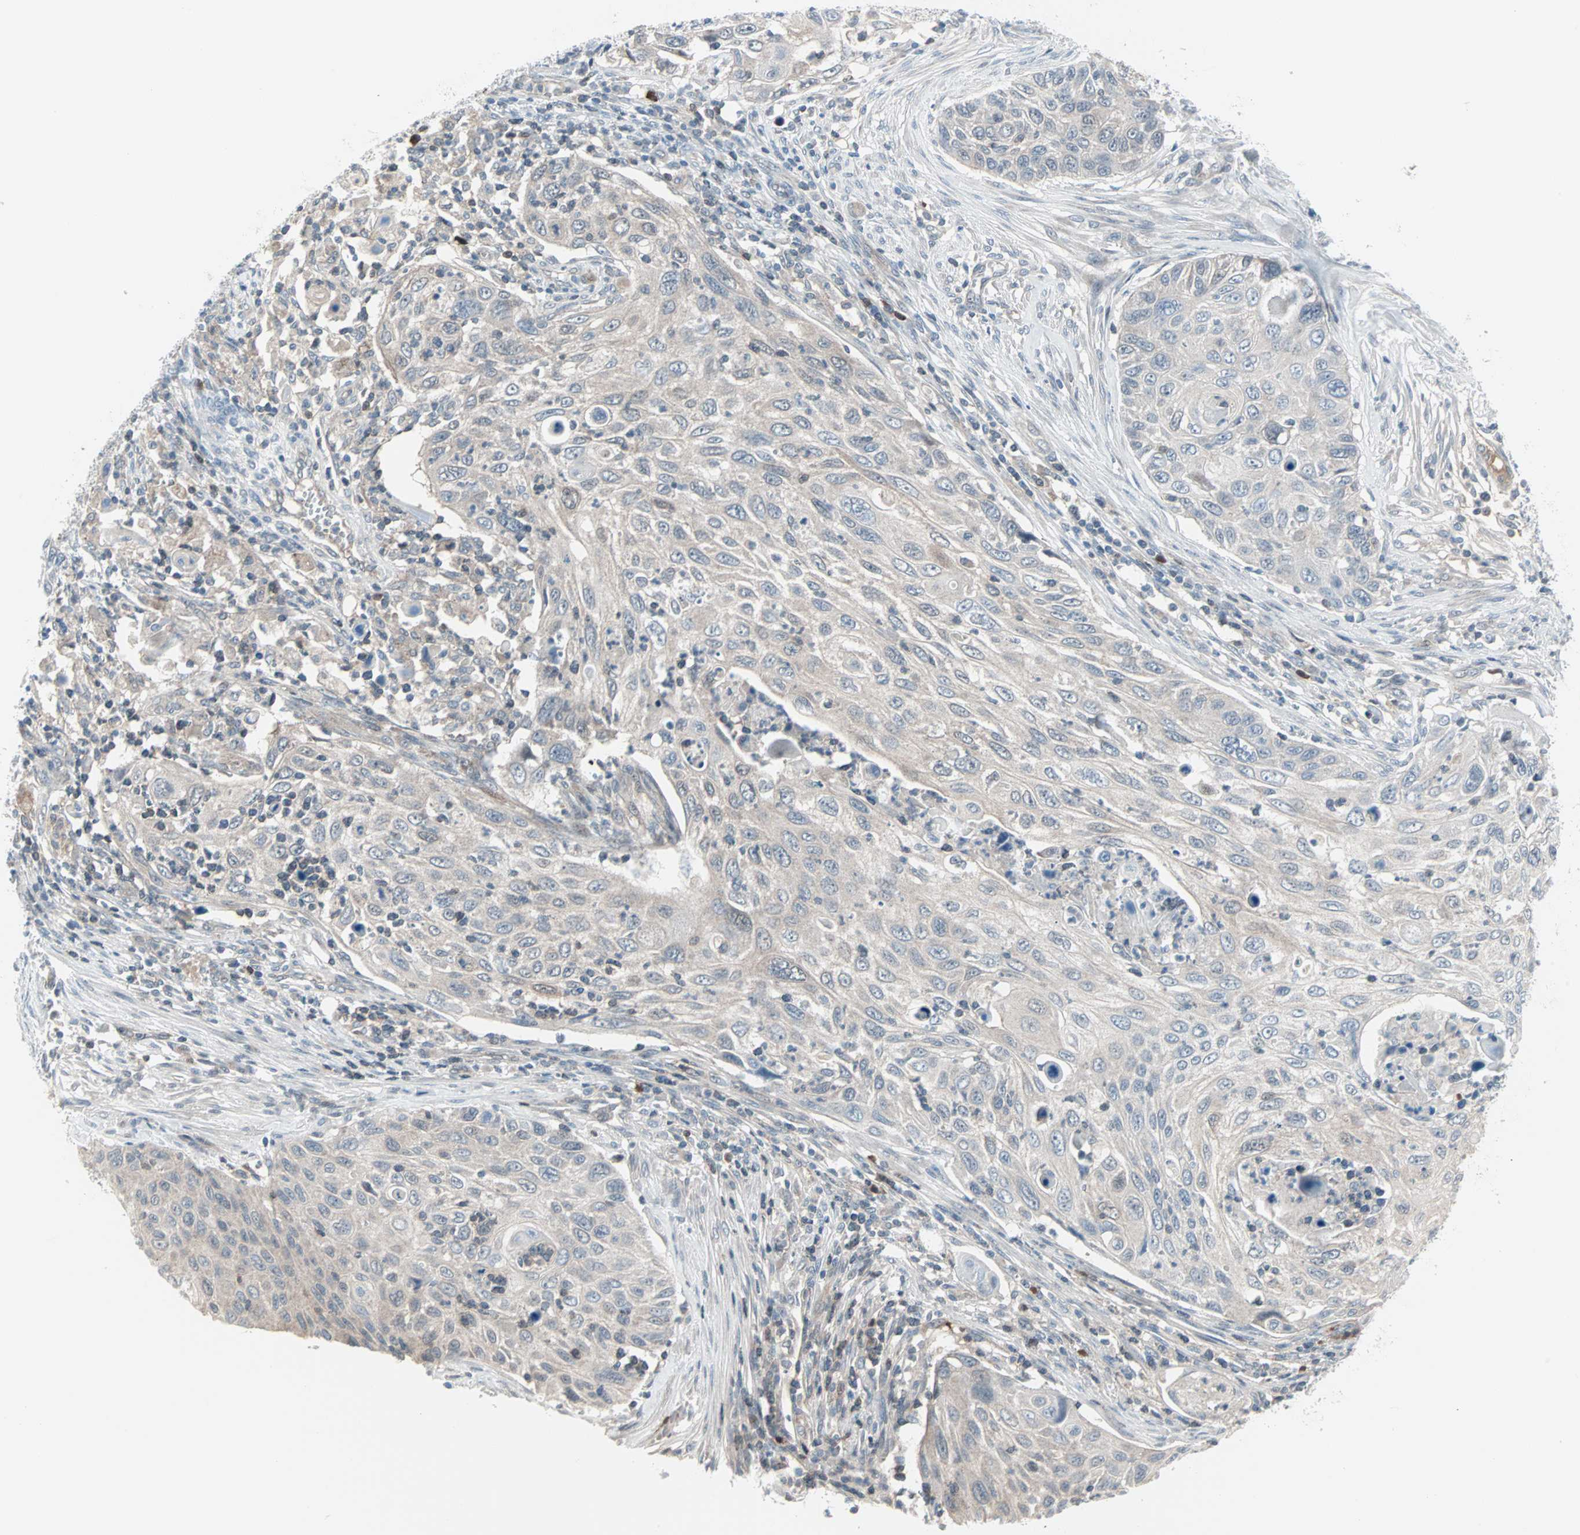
{"staining": {"intensity": "negative", "quantity": "none", "location": "none"}, "tissue": "cervical cancer", "cell_type": "Tumor cells", "image_type": "cancer", "snomed": [{"axis": "morphology", "description": "Squamous cell carcinoma, NOS"}, {"axis": "topography", "description": "Cervix"}], "caption": "Protein analysis of cervical cancer (squamous cell carcinoma) demonstrates no significant expression in tumor cells. (DAB immunohistochemistry visualized using brightfield microscopy, high magnification).", "gene": "CASP3", "patient": {"sex": "female", "age": 70}}